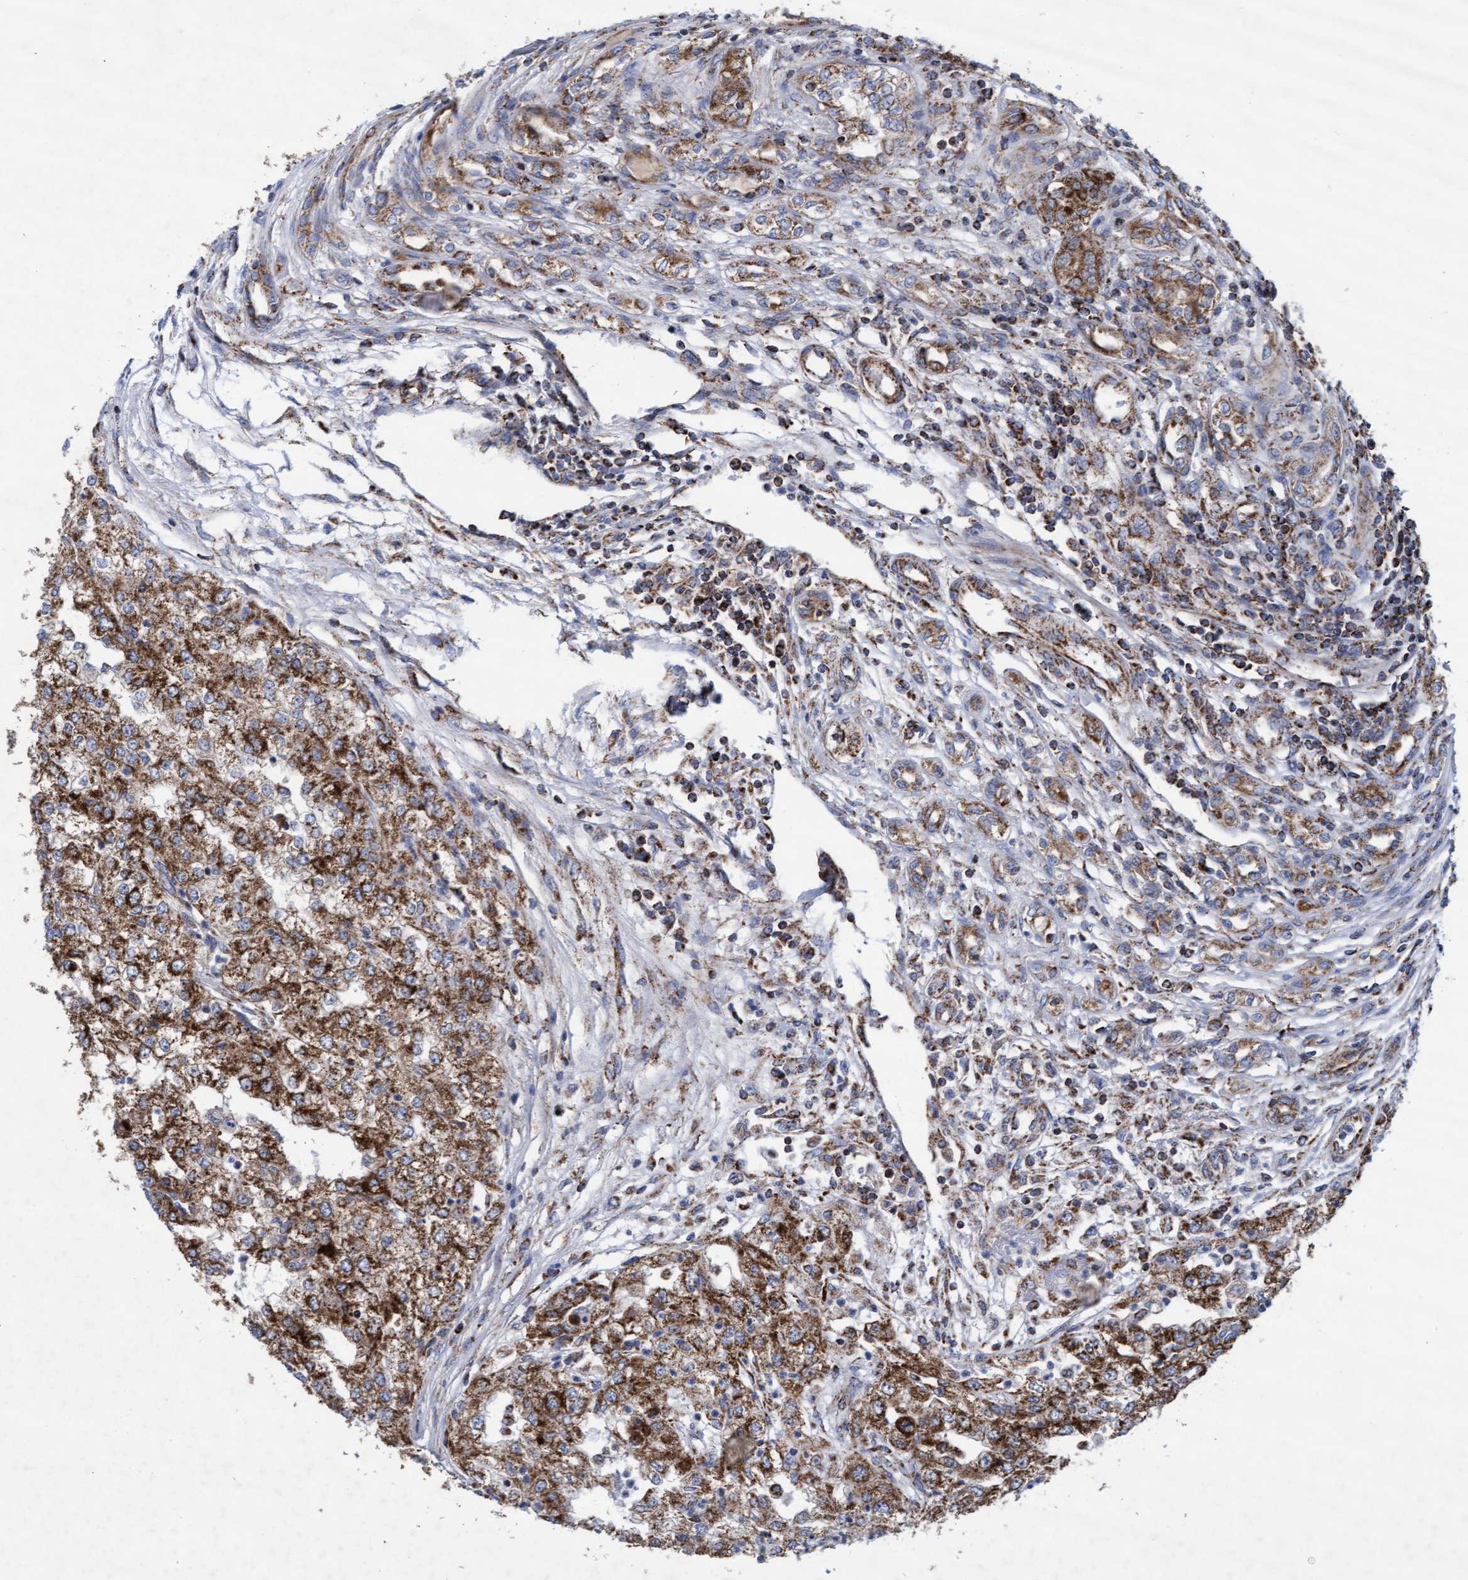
{"staining": {"intensity": "moderate", "quantity": ">75%", "location": "cytoplasmic/membranous"}, "tissue": "renal cancer", "cell_type": "Tumor cells", "image_type": "cancer", "snomed": [{"axis": "morphology", "description": "Adenocarcinoma, NOS"}, {"axis": "topography", "description": "Kidney"}], "caption": "Brown immunohistochemical staining in adenocarcinoma (renal) shows moderate cytoplasmic/membranous positivity in about >75% of tumor cells. The staining is performed using DAB (3,3'-diaminobenzidine) brown chromogen to label protein expression. The nuclei are counter-stained blue using hematoxylin.", "gene": "MRPL38", "patient": {"sex": "female", "age": 54}}